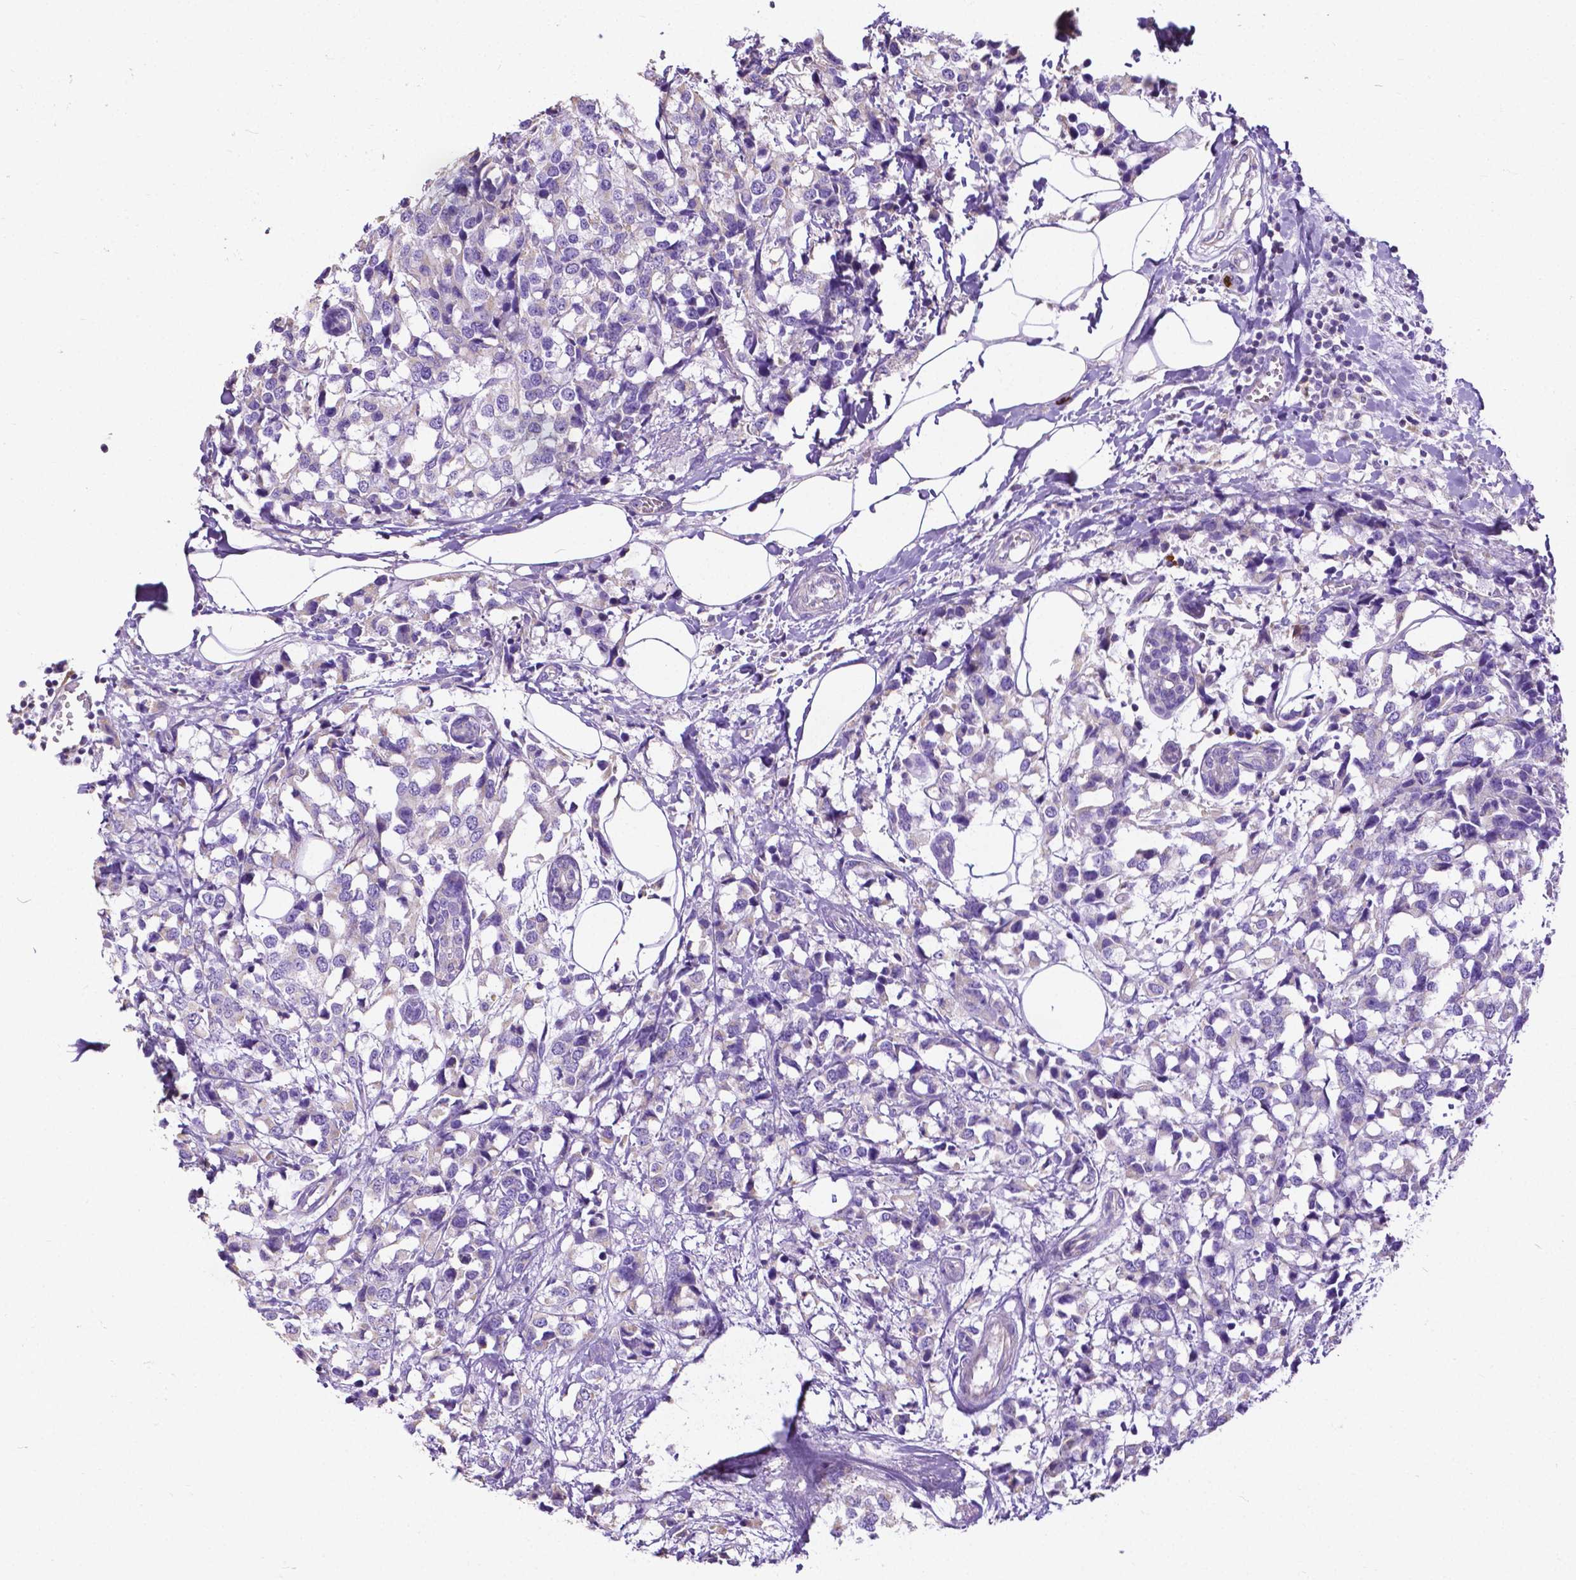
{"staining": {"intensity": "negative", "quantity": "none", "location": "none"}, "tissue": "breast cancer", "cell_type": "Tumor cells", "image_type": "cancer", "snomed": [{"axis": "morphology", "description": "Lobular carcinoma"}, {"axis": "topography", "description": "Breast"}], "caption": "High magnification brightfield microscopy of breast cancer (lobular carcinoma) stained with DAB (3,3'-diaminobenzidine) (brown) and counterstained with hematoxylin (blue): tumor cells show no significant staining. (DAB (3,3'-diaminobenzidine) immunohistochemistry (IHC), high magnification).", "gene": "MMP9", "patient": {"sex": "female", "age": 59}}